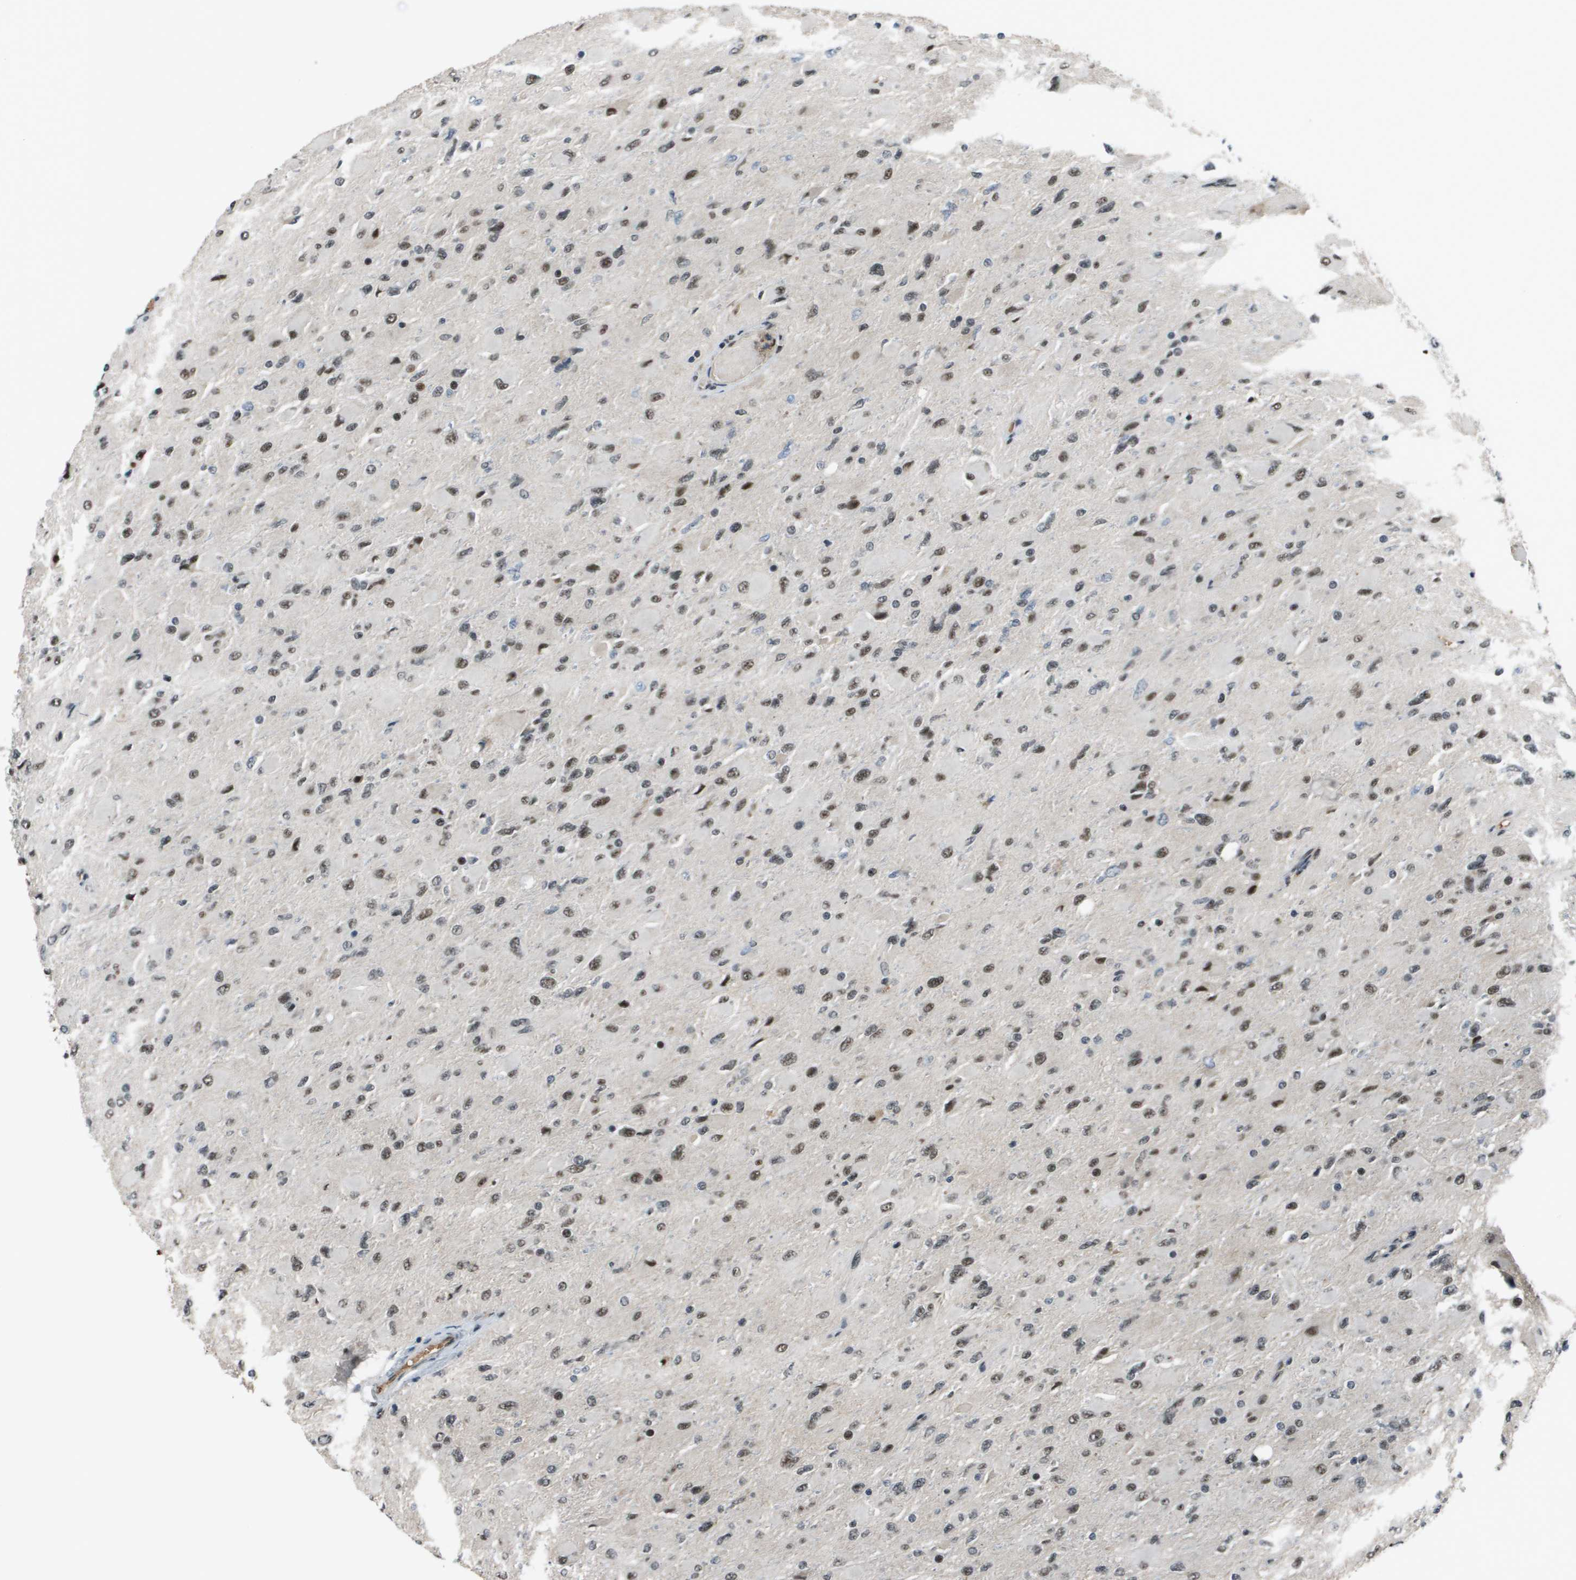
{"staining": {"intensity": "moderate", "quantity": ">75%", "location": "nuclear"}, "tissue": "glioma", "cell_type": "Tumor cells", "image_type": "cancer", "snomed": [{"axis": "morphology", "description": "Glioma, malignant, High grade"}, {"axis": "topography", "description": "Cerebral cortex"}], "caption": "High-magnification brightfield microscopy of glioma stained with DAB (brown) and counterstained with hematoxylin (blue). tumor cells exhibit moderate nuclear expression is seen in approximately>75% of cells. (Stains: DAB in brown, nuclei in blue, Microscopy: brightfield microscopy at high magnification).", "gene": "THRAP3", "patient": {"sex": "female", "age": 36}}